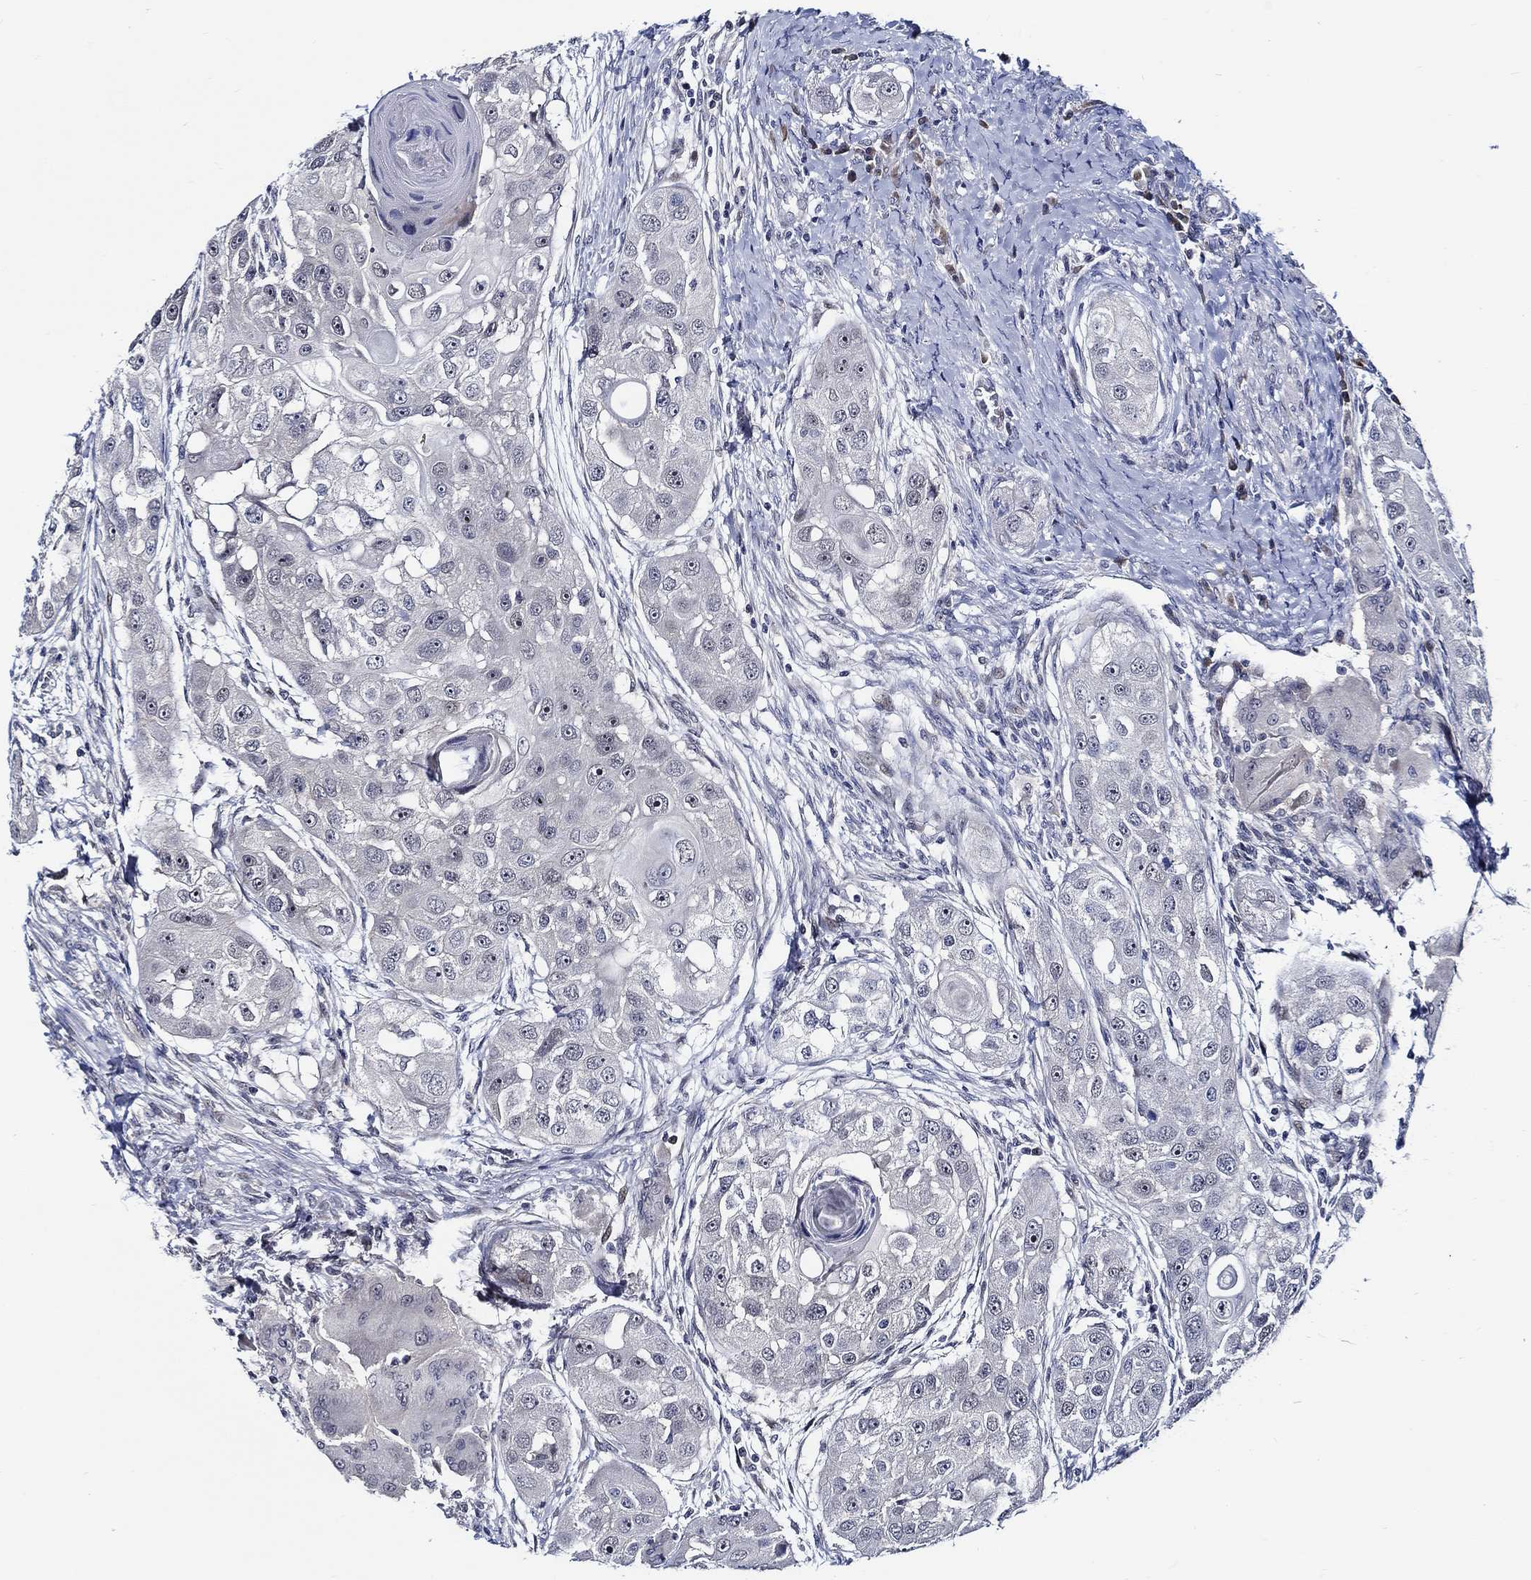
{"staining": {"intensity": "negative", "quantity": "none", "location": "none"}, "tissue": "head and neck cancer", "cell_type": "Tumor cells", "image_type": "cancer", "snomed": [{"axis": "morphology", "description": "Squamous cell carcinoma, NOS"}, {"axis": "topography", "description": "Head-Neck"}], "caption": "The image displays no significant positivity in tumor cells of squamous cell carcinoma (head and neck).", "gene": "C8orf48", "patient": {"sex": "male", "age": 51}}